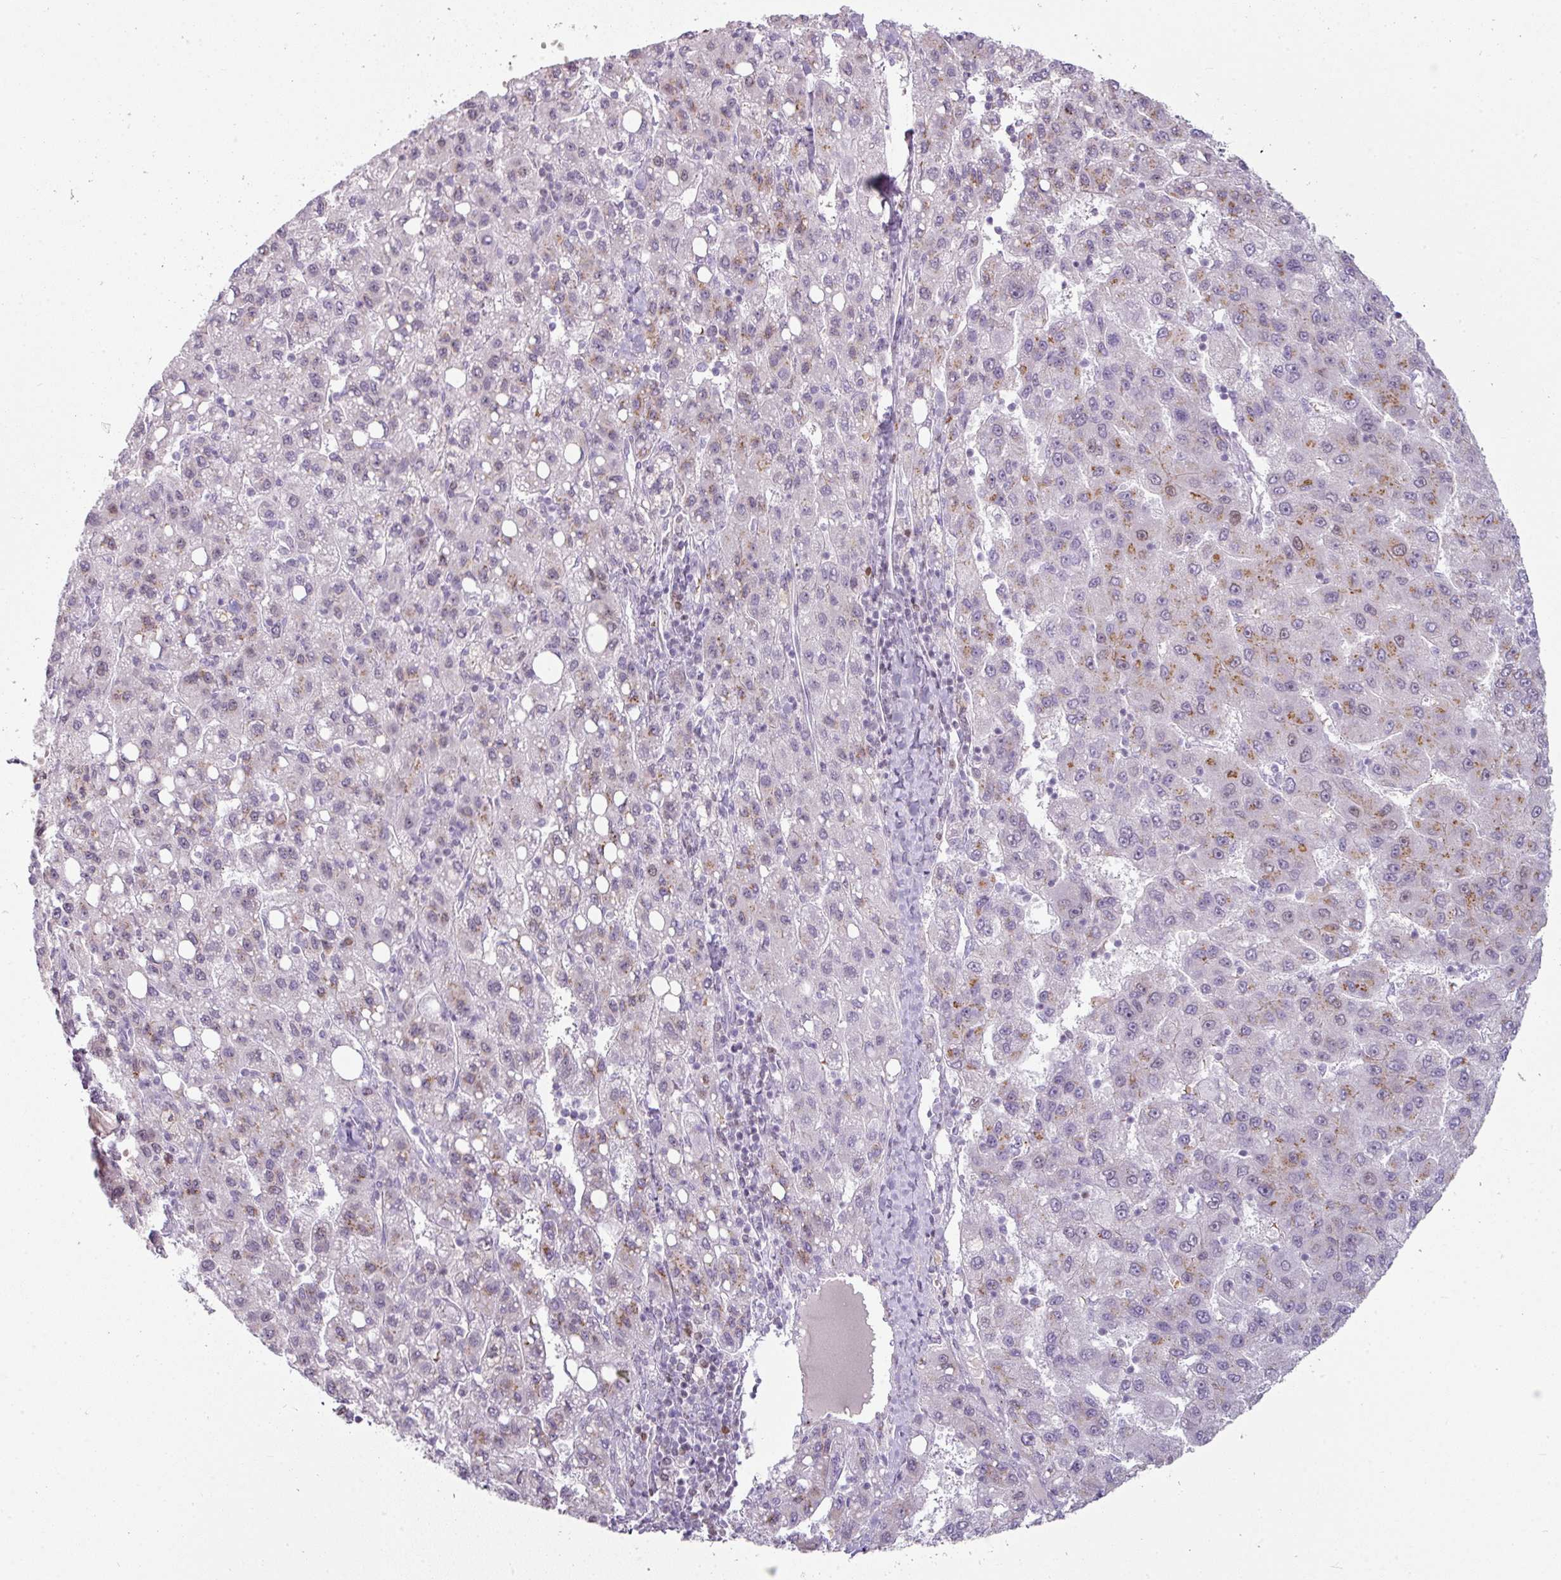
{"staining": {"intensity": "moderate", "quantity": "25%-75%", "location": "cytoplasmic/membranous"}, "tissue": "liver cancer", "cell_type": "Tumor cells", "image_type": "cancer", "snomed": [{"axis": "morphology", "description": "Carcinoma, Hepatocellular, NOS"}, {"axis": "topography", "description": "Liver"}], "caption": "Hepatocellular carcinoma (liver) was stained to show a protein in brown. There is medium levels of moderate cytoplasmic/membranous expression in about 25%-75% of tumor cells. (DAB (3,3'-diaminobenzidine) = brown stain, brightfield microscopy at high magnification).", "gene": "SYT8", "patient": {"sex": "female", "age": 82}}